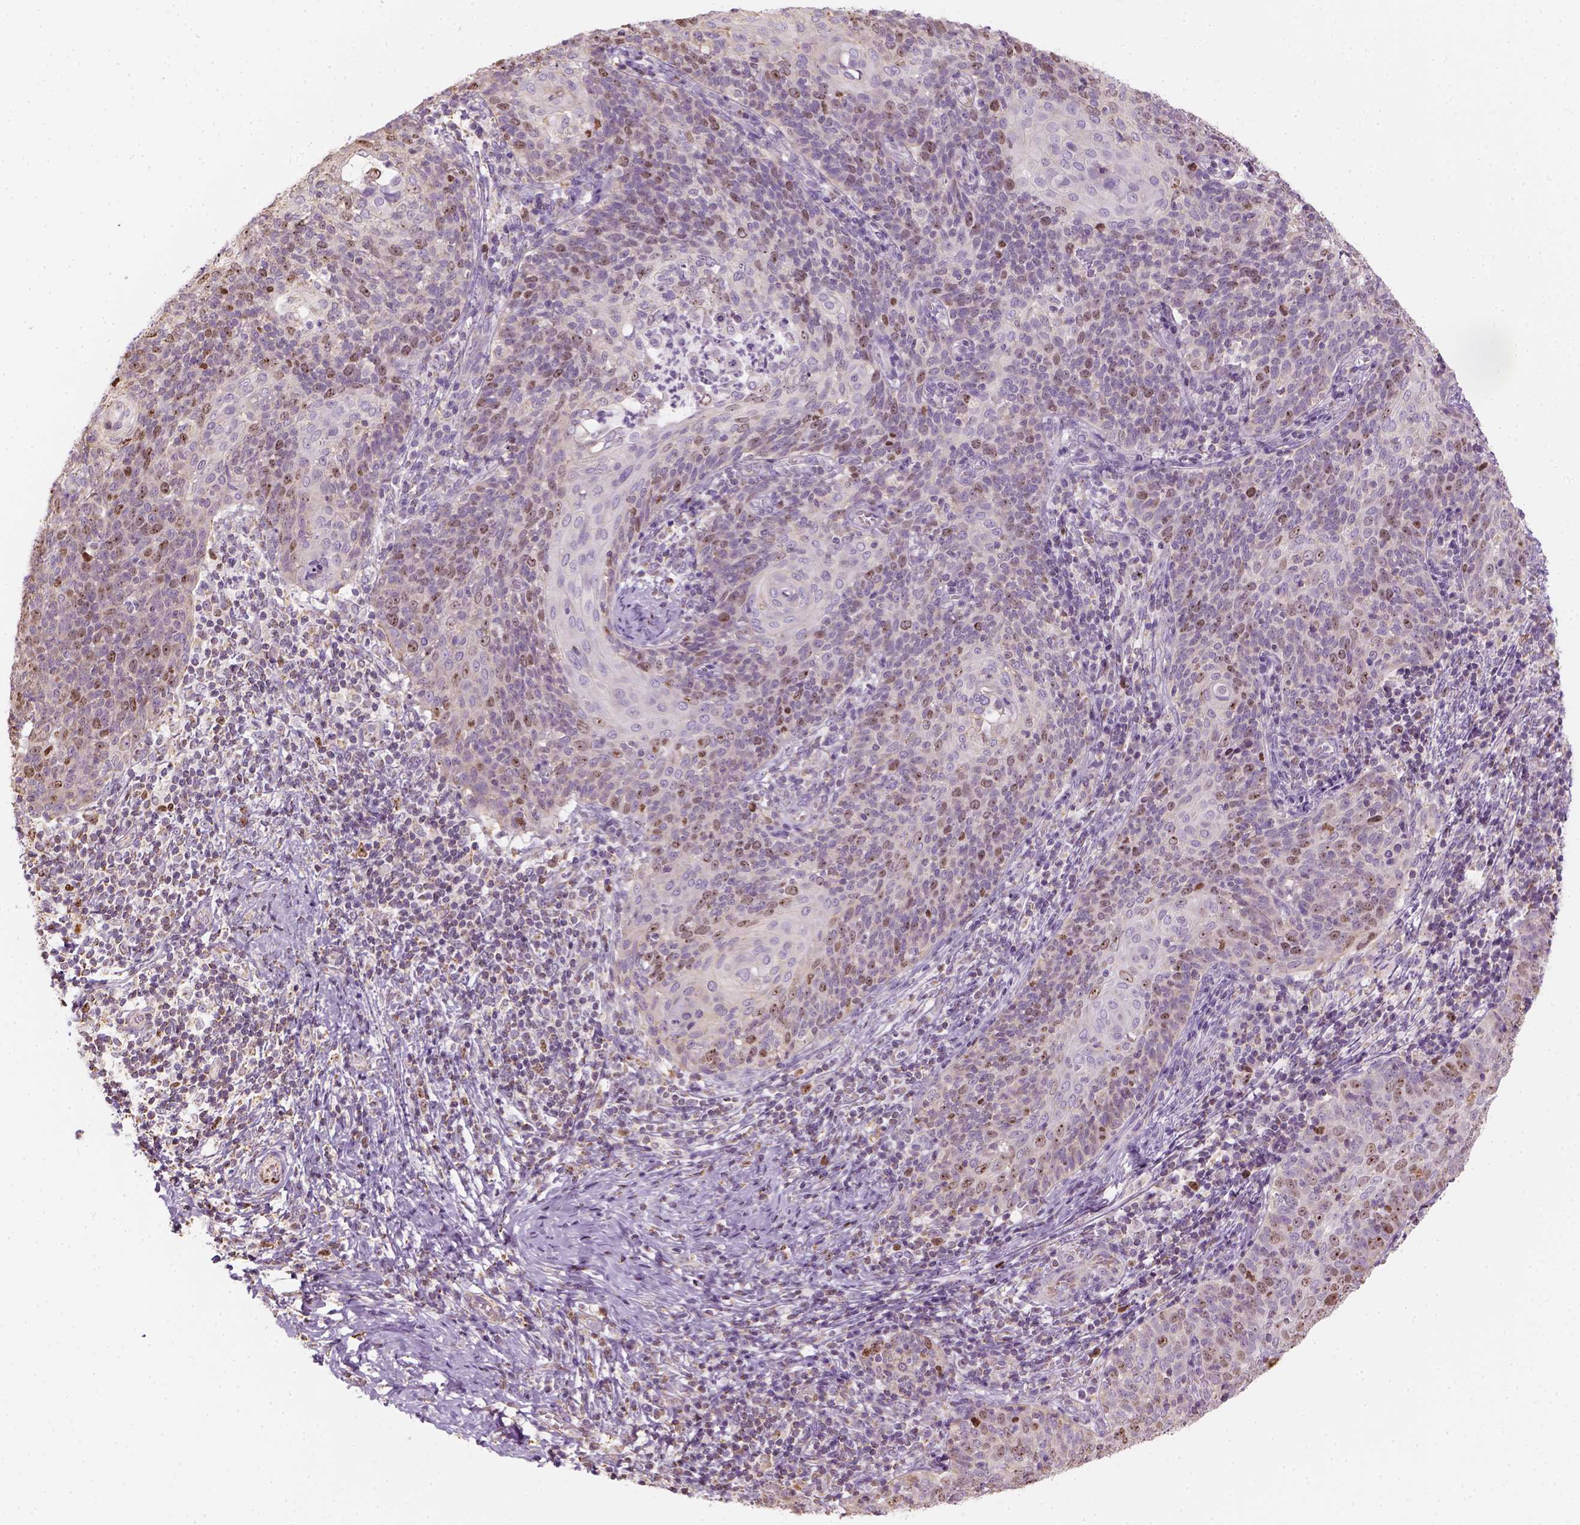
{"staining": {"intensity": "weak", "quantity": "<25%", "location": "nuclear"}, "tissue": "cervical cancer", "cell_type": "Tumor cells", "image_type": "cancer", "snomed": [{"axis": "morphology", "description": "Normal tissue, NOS"}, {"axis": "morphology", "description": "Squamous cell carcinoma, NOS"}, {"axis": "topography", "description": "Cervix"}], "caption": "Tumor cells are negative for protein expression in human cervical cancer (squamous cell carcinoma).", "gene": "LCA5", "patient": {"sex": "female", "age": 39}}